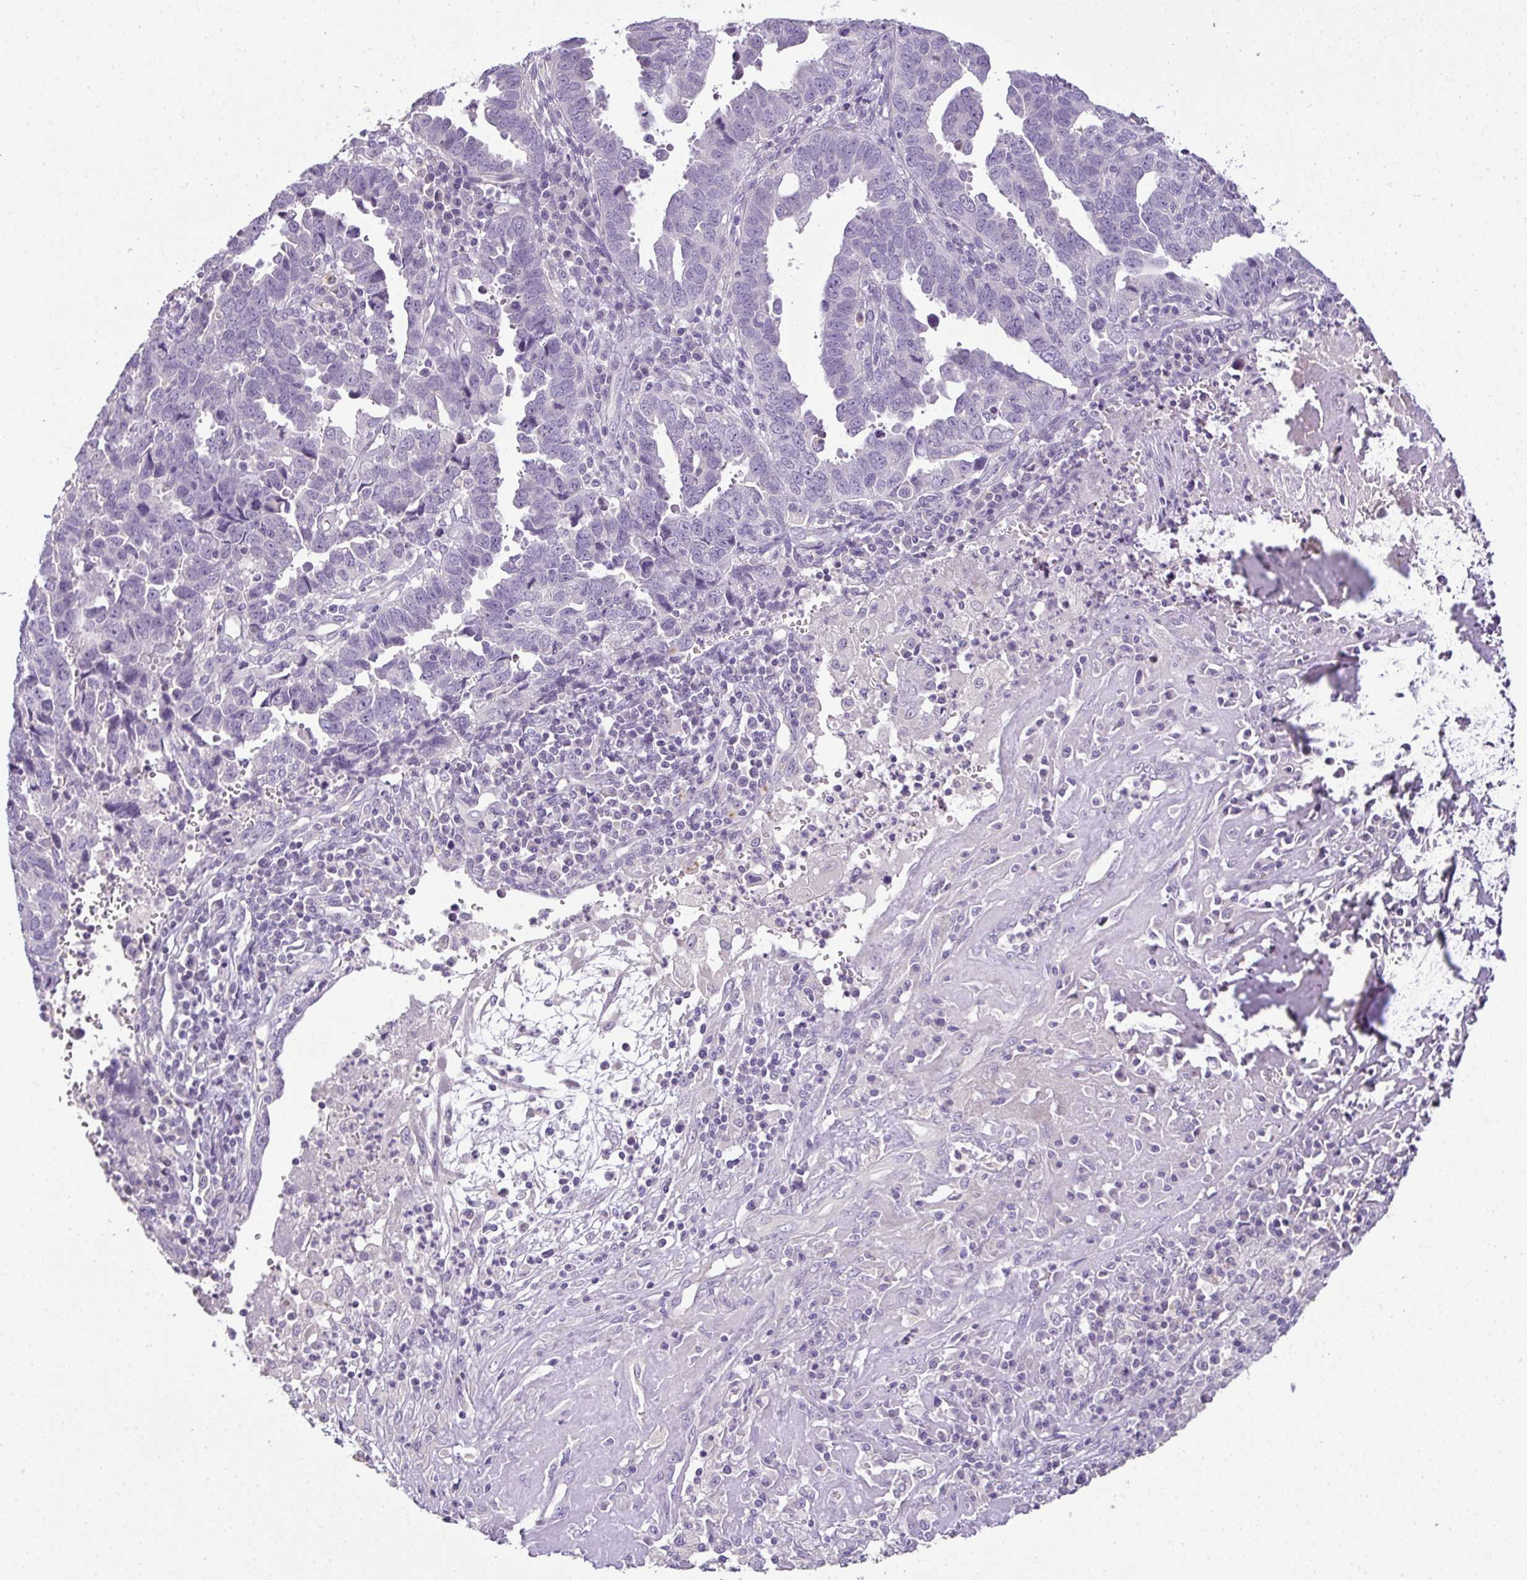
{"staining": {"intensity": "negative", "quantity": "none", "location": "none"}, "tissue": "endometrial cancer", "cell_type": "Tumor cells", "image_type": "cancer", "snomed": [{"axis": "morphology", "description": "Adenocarcinoma, NOS"}, {"axis": "topography", "description": "Uterus"}], "caption": "Tumor cells show no significant expression in adenocarcinoma (endometrial). The staining was performed using DAB to visualize the protein expression in brown, while the nuclei were stained in blue with hematoxylin (Magnification: 20x).", "gene": "CMPK1", "patient": {"sex": "female", "age": 62}}